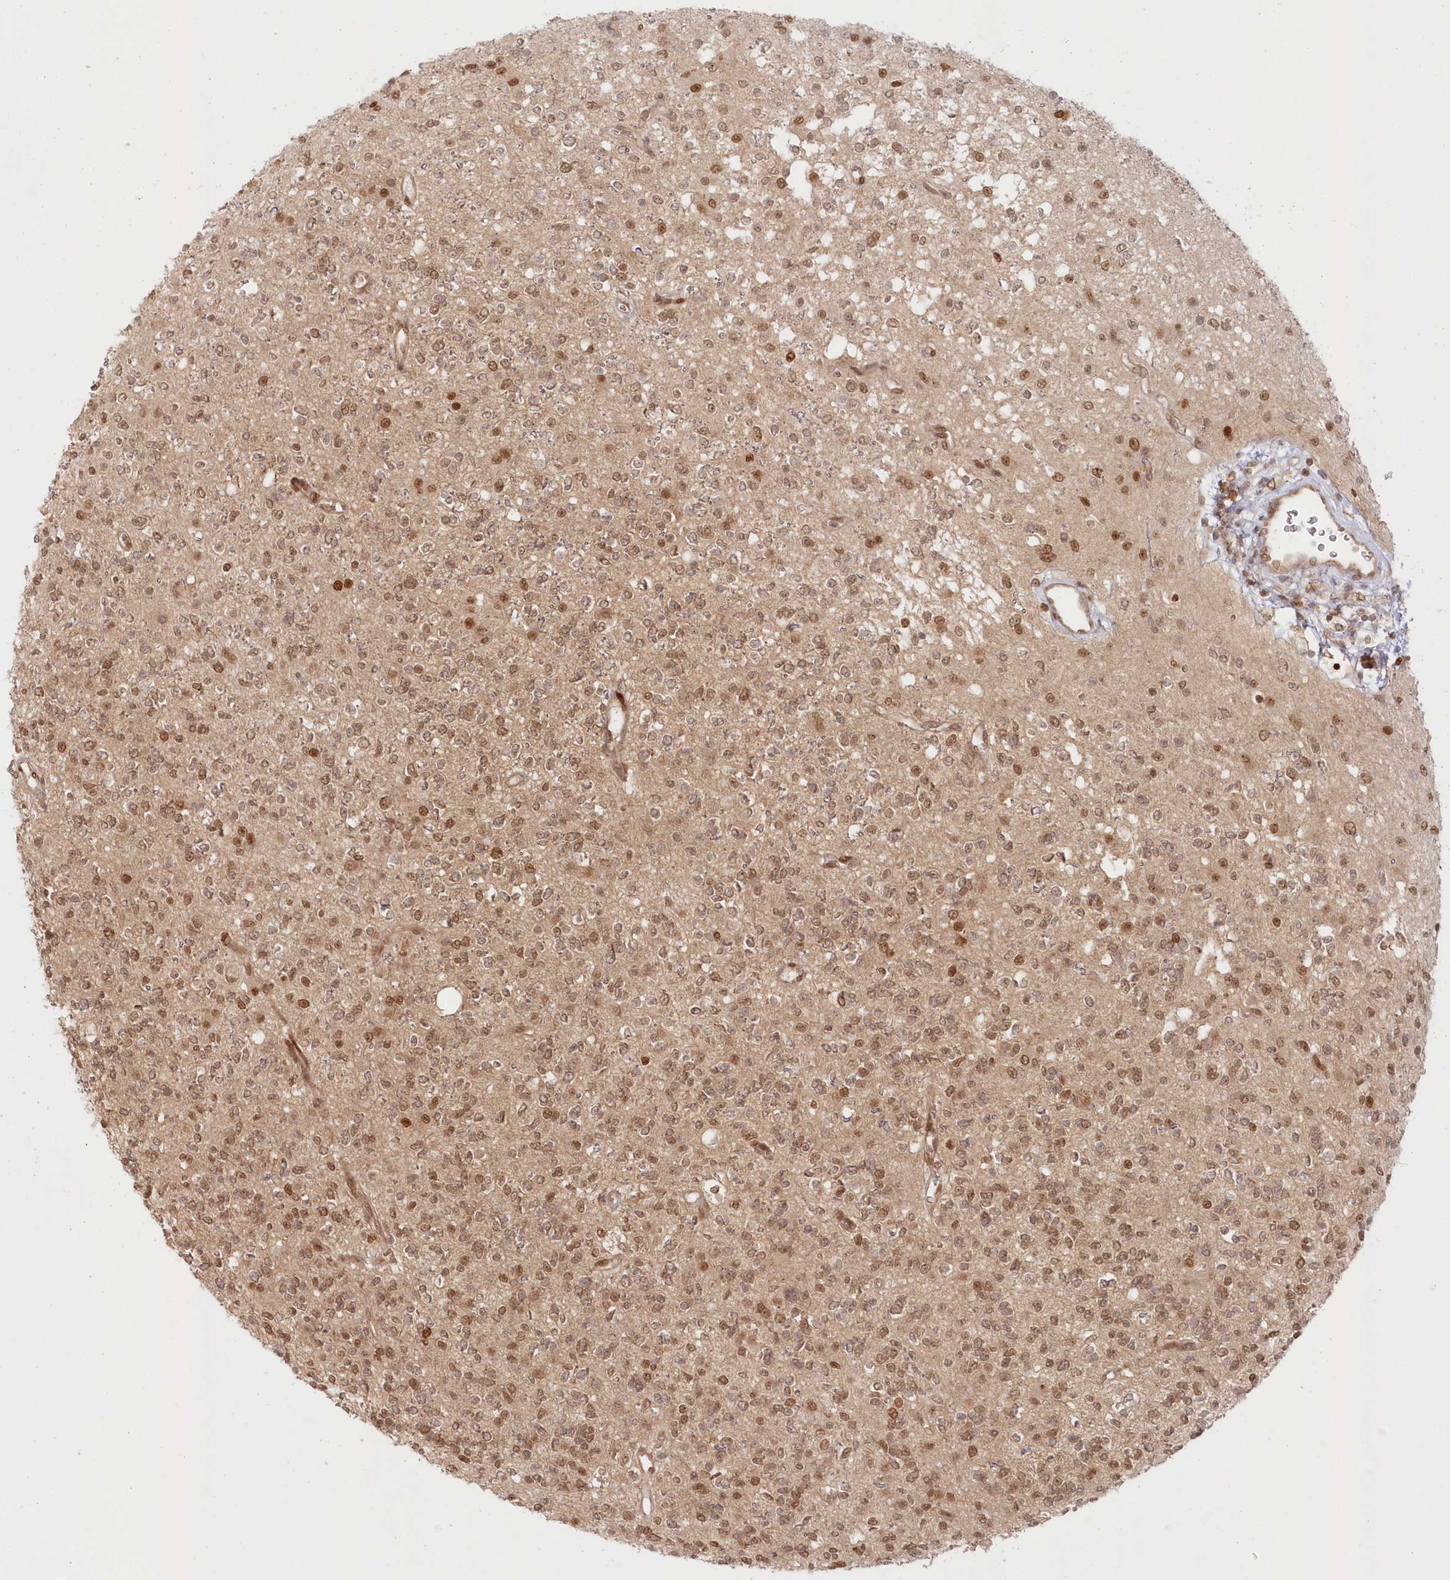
{"staining": {"intensity": "moderate", "quantity": ">75%", "location": "nuclear"}, "tissue": "glioma", "cell_type": "Tumor cells", "image_type": "cancer", "snomed": [{"axis": "morphology", "description": "Glioma, malignant, High grade"}, {"axis": "topography", "description": "Brain"}], "caption": "Human glioma stained with a protein marker exhibits moderate staining in tumor cells.", "gene": "TOGARAM2", "patient": {"sex": "male", "age": 34}}